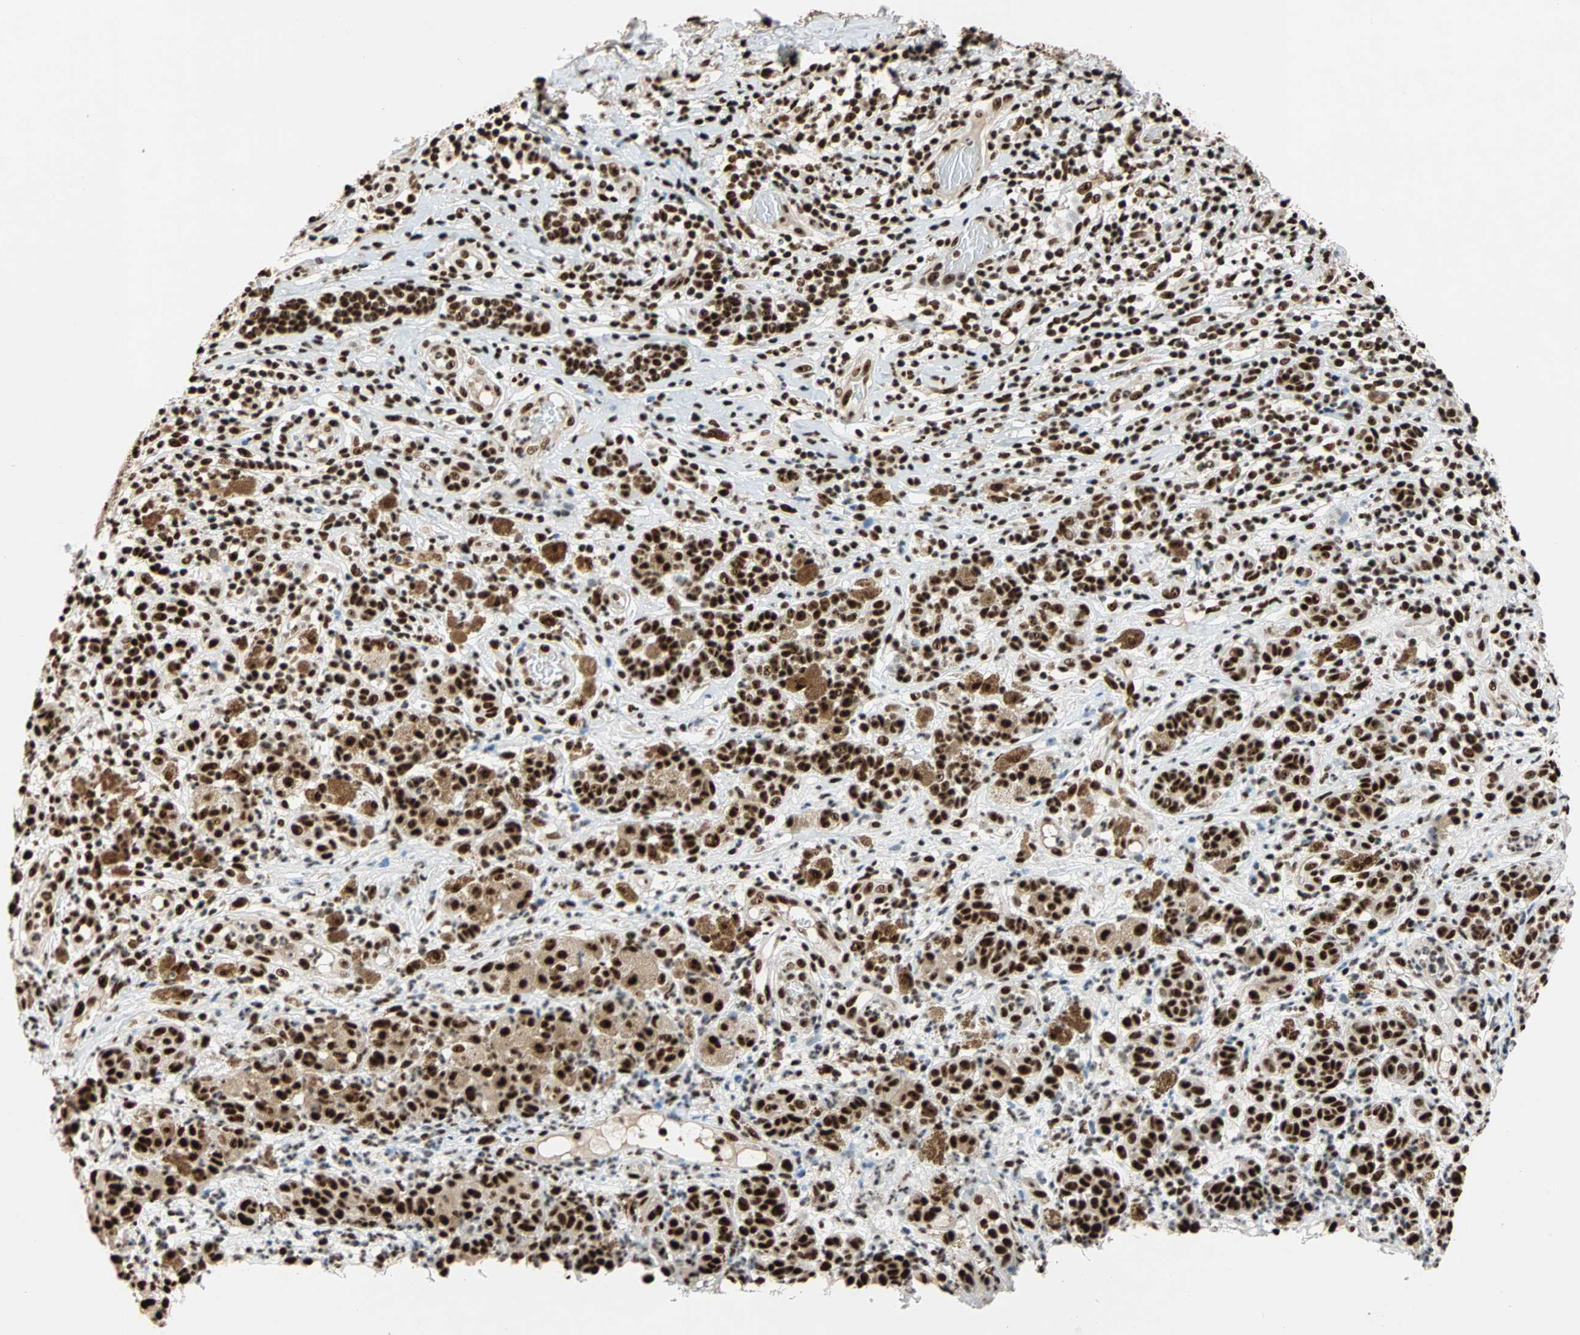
{"staining": {"intensity": "strong", "quantity": ">75%", "location": "nuclear"}, "tissue": "melanoma", "cell_type": "Tumor cells", "image_type": "cancer", "snomed": [{"axis": "morphology", "description": "Malignant melanoma, NOS"}, {"axis": "topography", "description": "Skin"}], "caption": "Protein staining displays strong nuclear staining in about >75% of tumor cells in melanoma.", "gene": "ILF2", "patient": {"sex": "male", "age": 64}}